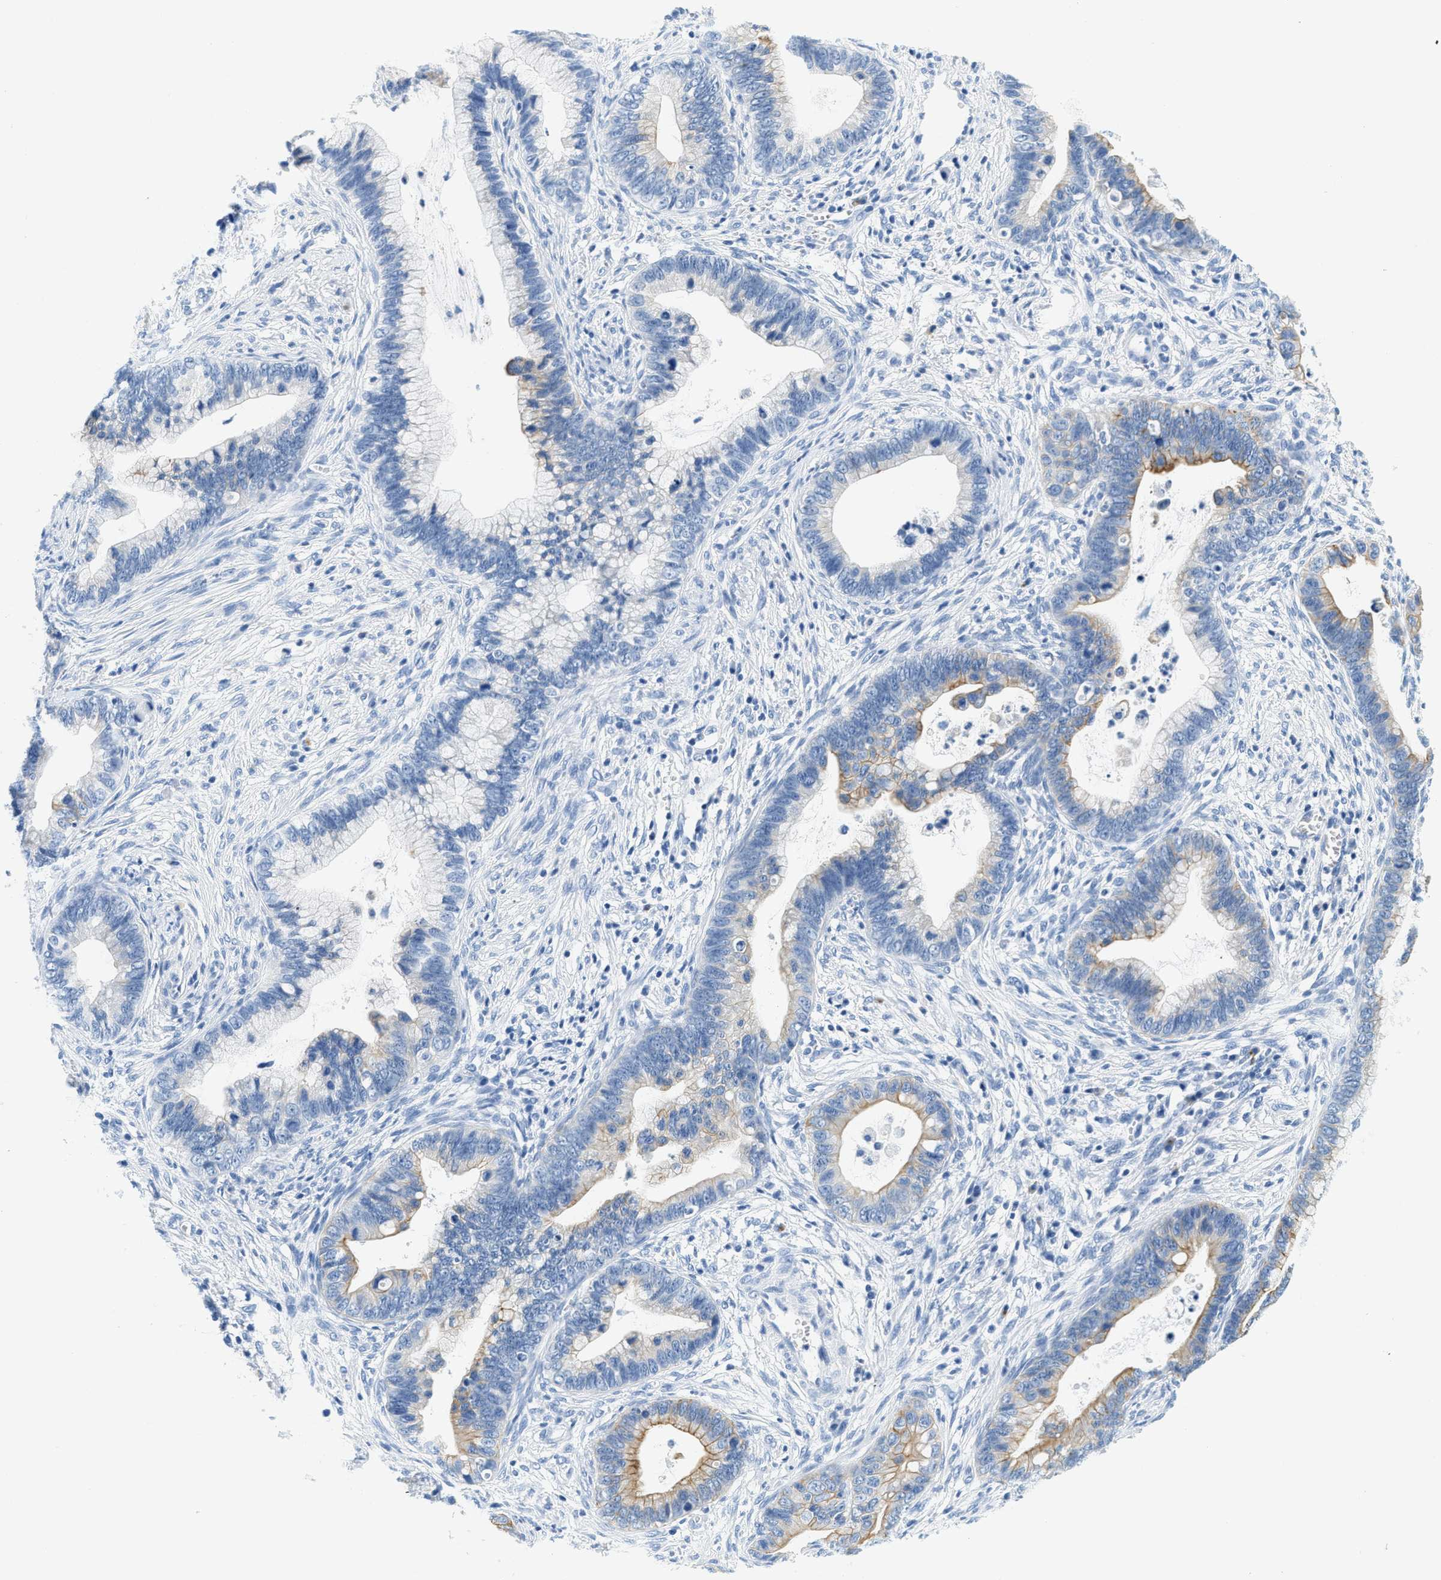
{"staining": {"intensity": "moderate", "quantity": "25%-75%", "location": "cytoplasmic/membranous"}, "tissue": "cervical cancer", "cell_type": "Tumor cells", "image_type": "cancer", "snomed": [{"axis": "morphology", "description": "Adenocarcinoma, NOS"}, {"axis": "topography", "description": "Cervix"}], "caption": "Immunohistochemistry of cervical cancer (adenocarcinoma) displays medium levels of moderate cytoplasmic/membranous positivity in about 25%-75% of tumor cells.", "gene": "STXBP2", "patient": {"sex": "female", "age": 44}}